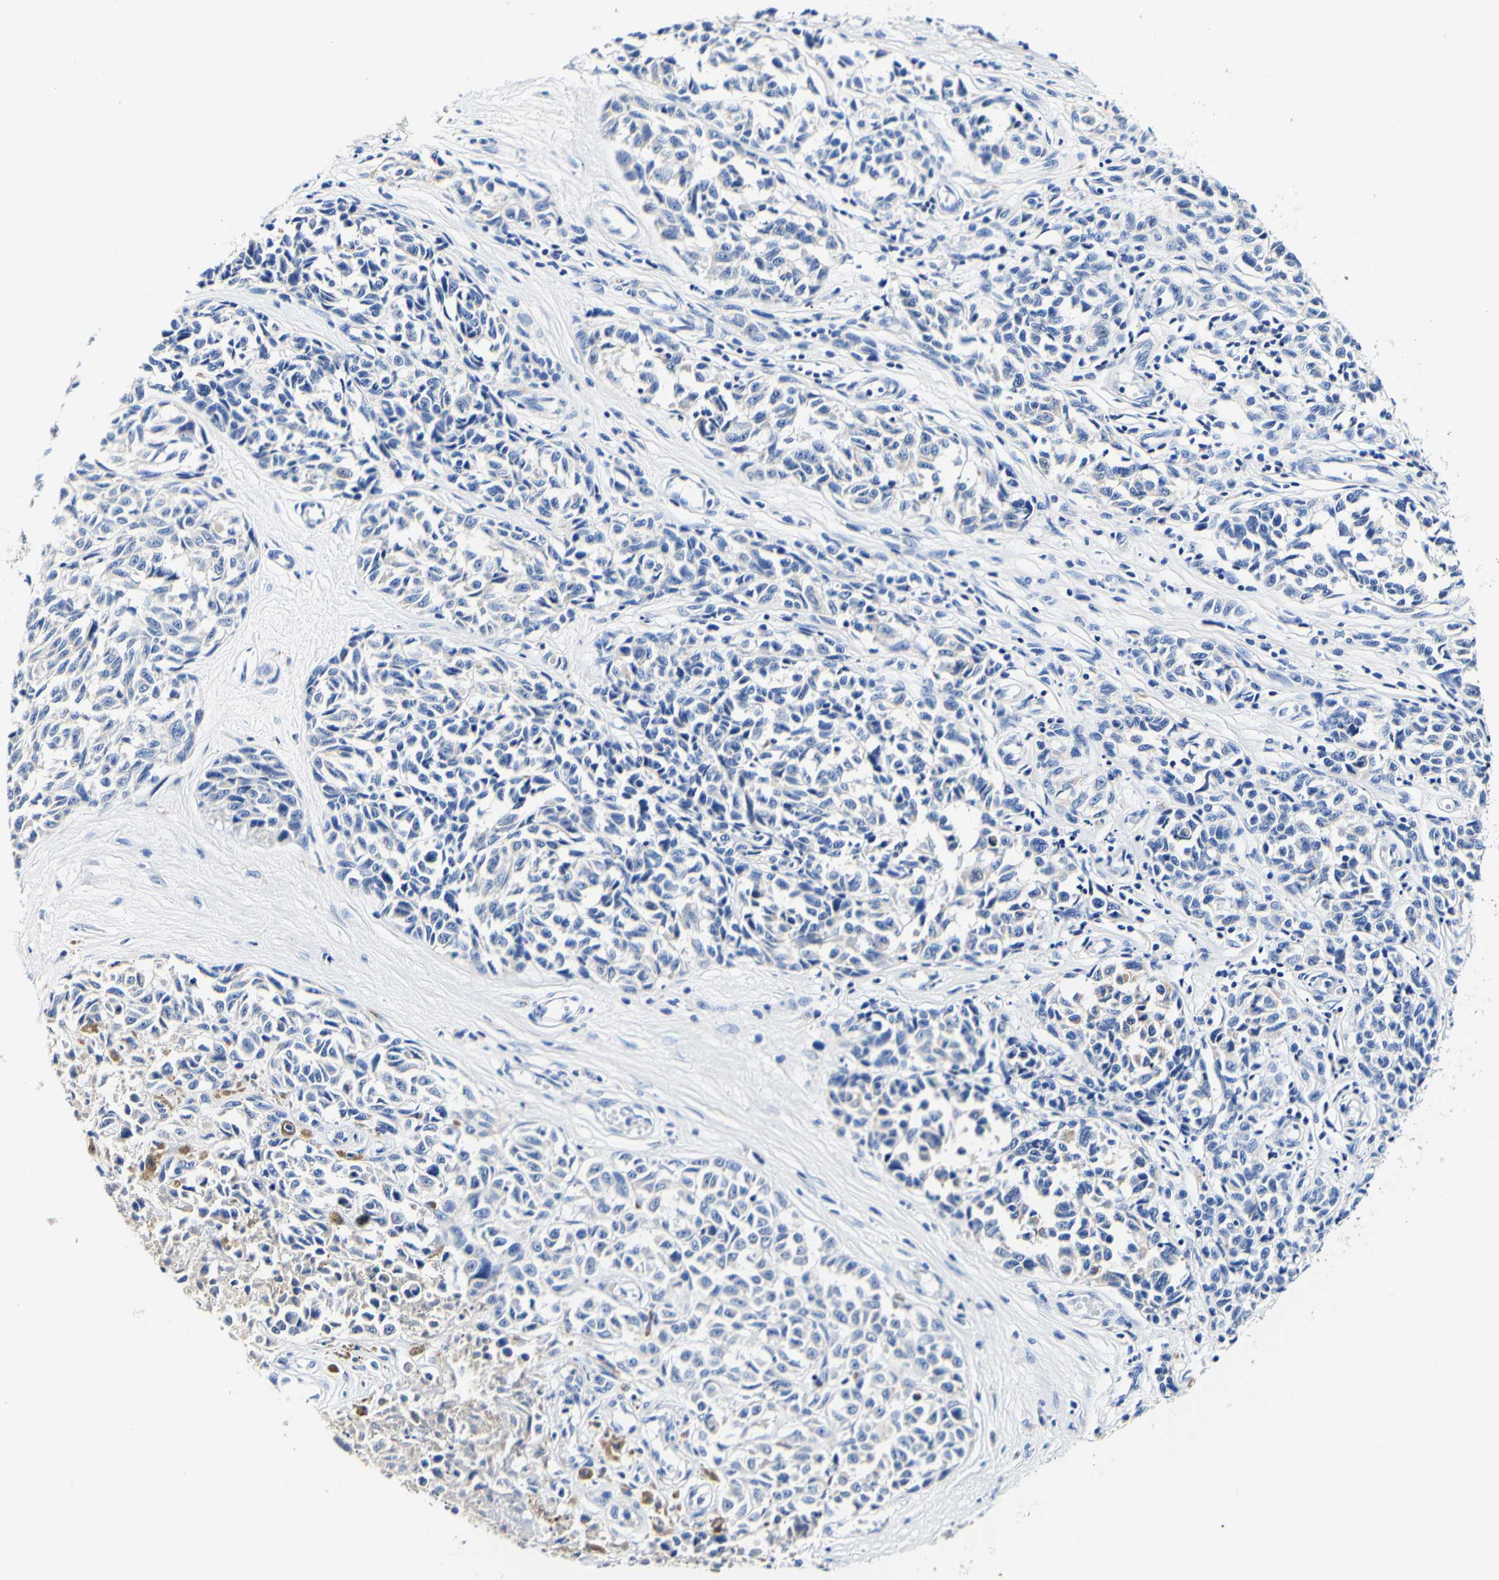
{"staining": {"intensity": "negative", "quantity": "none", "location": "none"}, "tissue": "melanoma", "cell_type": "Tumor cells", "image_type": "cancer", "snomed": [{"axis": "morphology", "description": "Malignant melanoma, NOS"}, {"axis": "topography", "description": "Skin"}], "caption": "Immunohistochemistry histopathology image of melanoma stained for a protein (brown), which exhibits no positivity in tumor cells.", "gene": "CAMK4", "patient": {"sex": "female", "age": 64}}